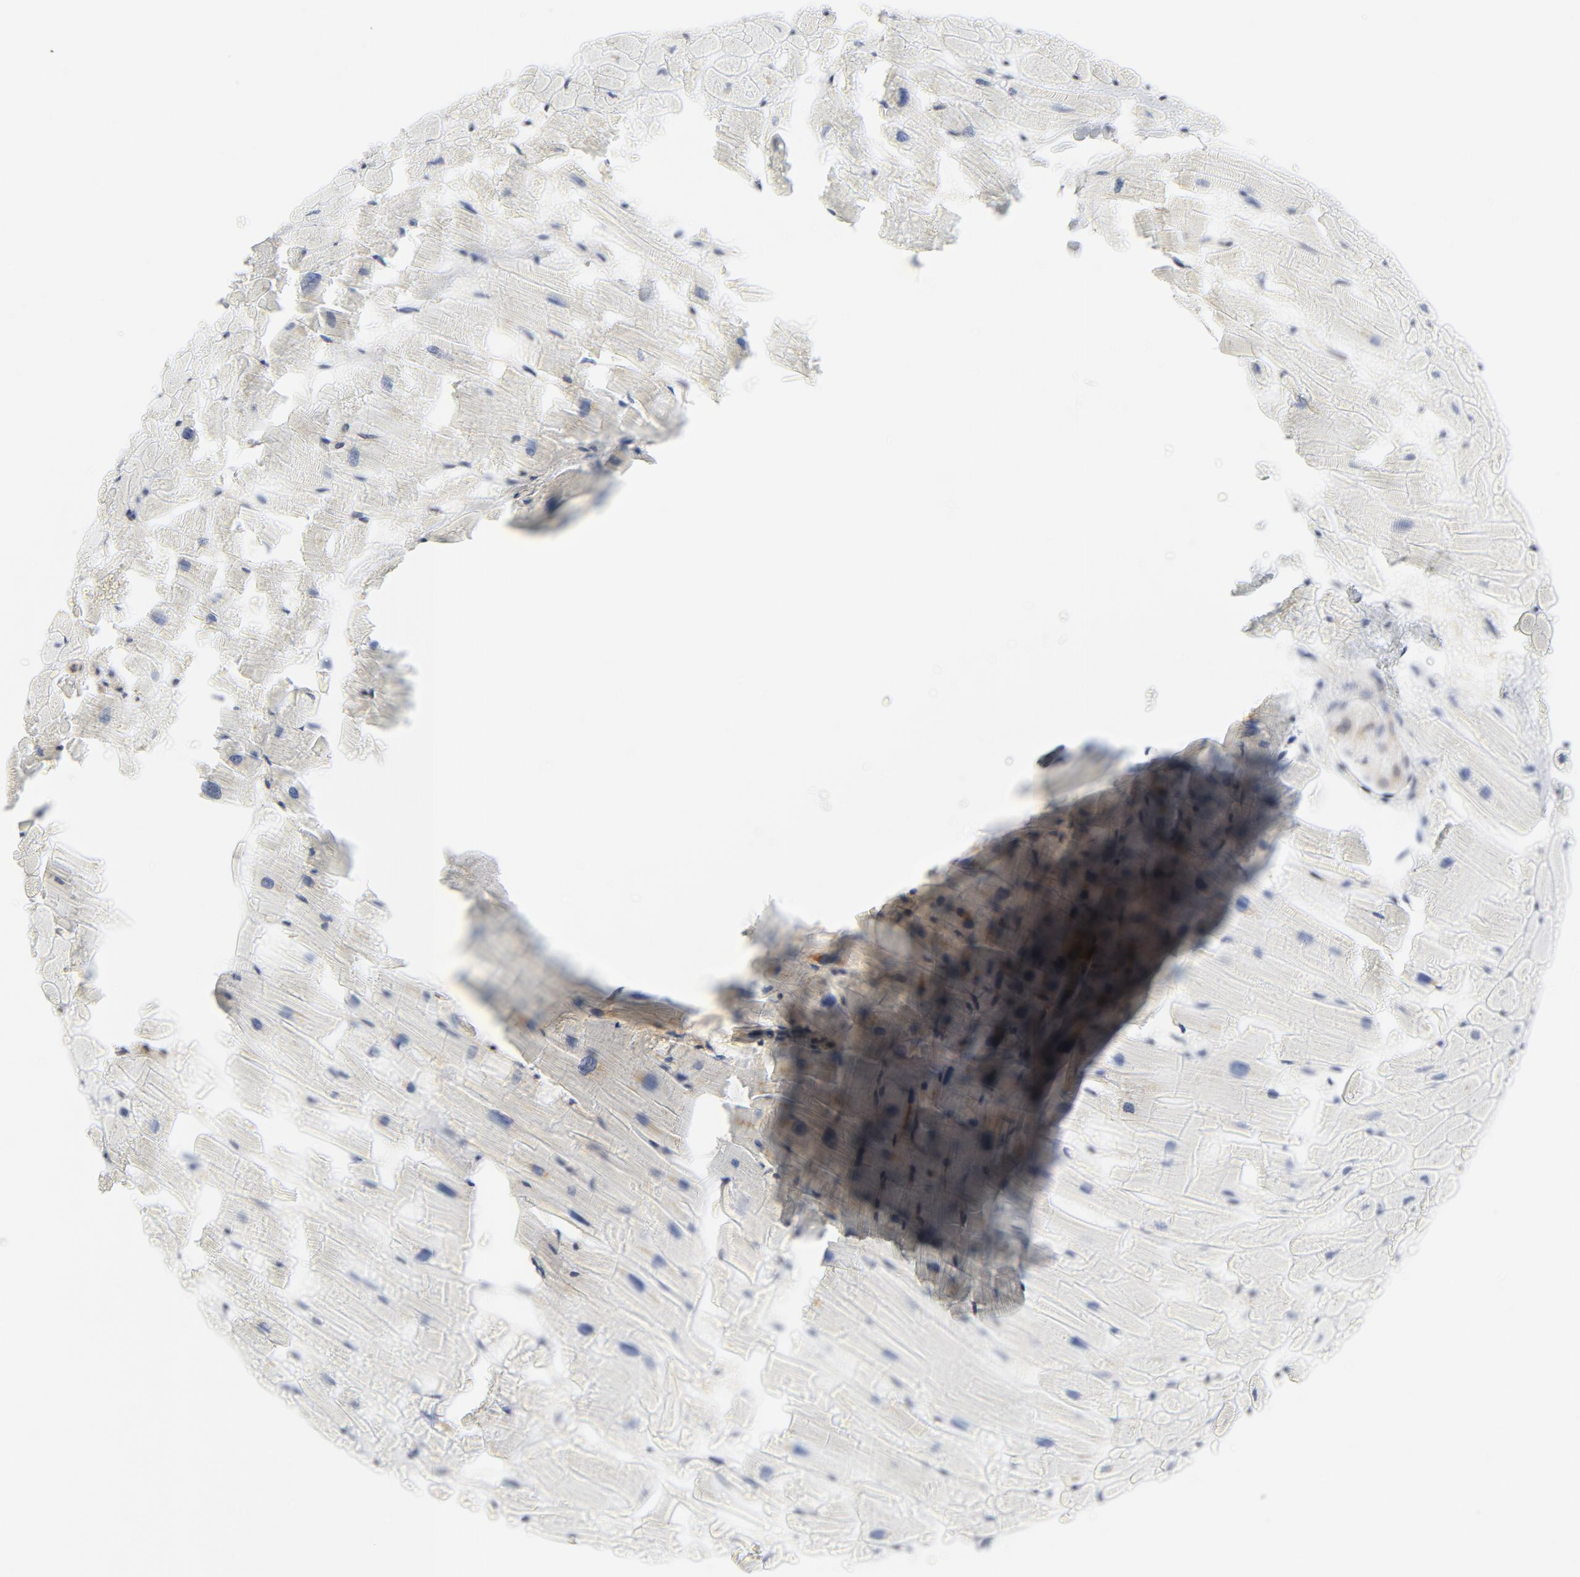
{"staining": {"intensity": "negative", "quantity": "none", "location": "none"}, "tissue": "heart muscle", "cell_type": "Cardiomyocytes", "image_type": "normal", "snomed": [{"axis": "morphology", "description": "Normal tissue, NOS"}, {"axis": "topography", "description": "Heart"}], "caption": "DAB immunohistochemical staining of unremarkable heart muscle reveals no significant positivity in cardiomyocytes. Brightfield microscopy of immunohistochemistry stained with DAB (brown) and hematoxylin (blue), captured at high magnification.", "gene": "BAD", "patient": {"sex": "female", "age": 19}}